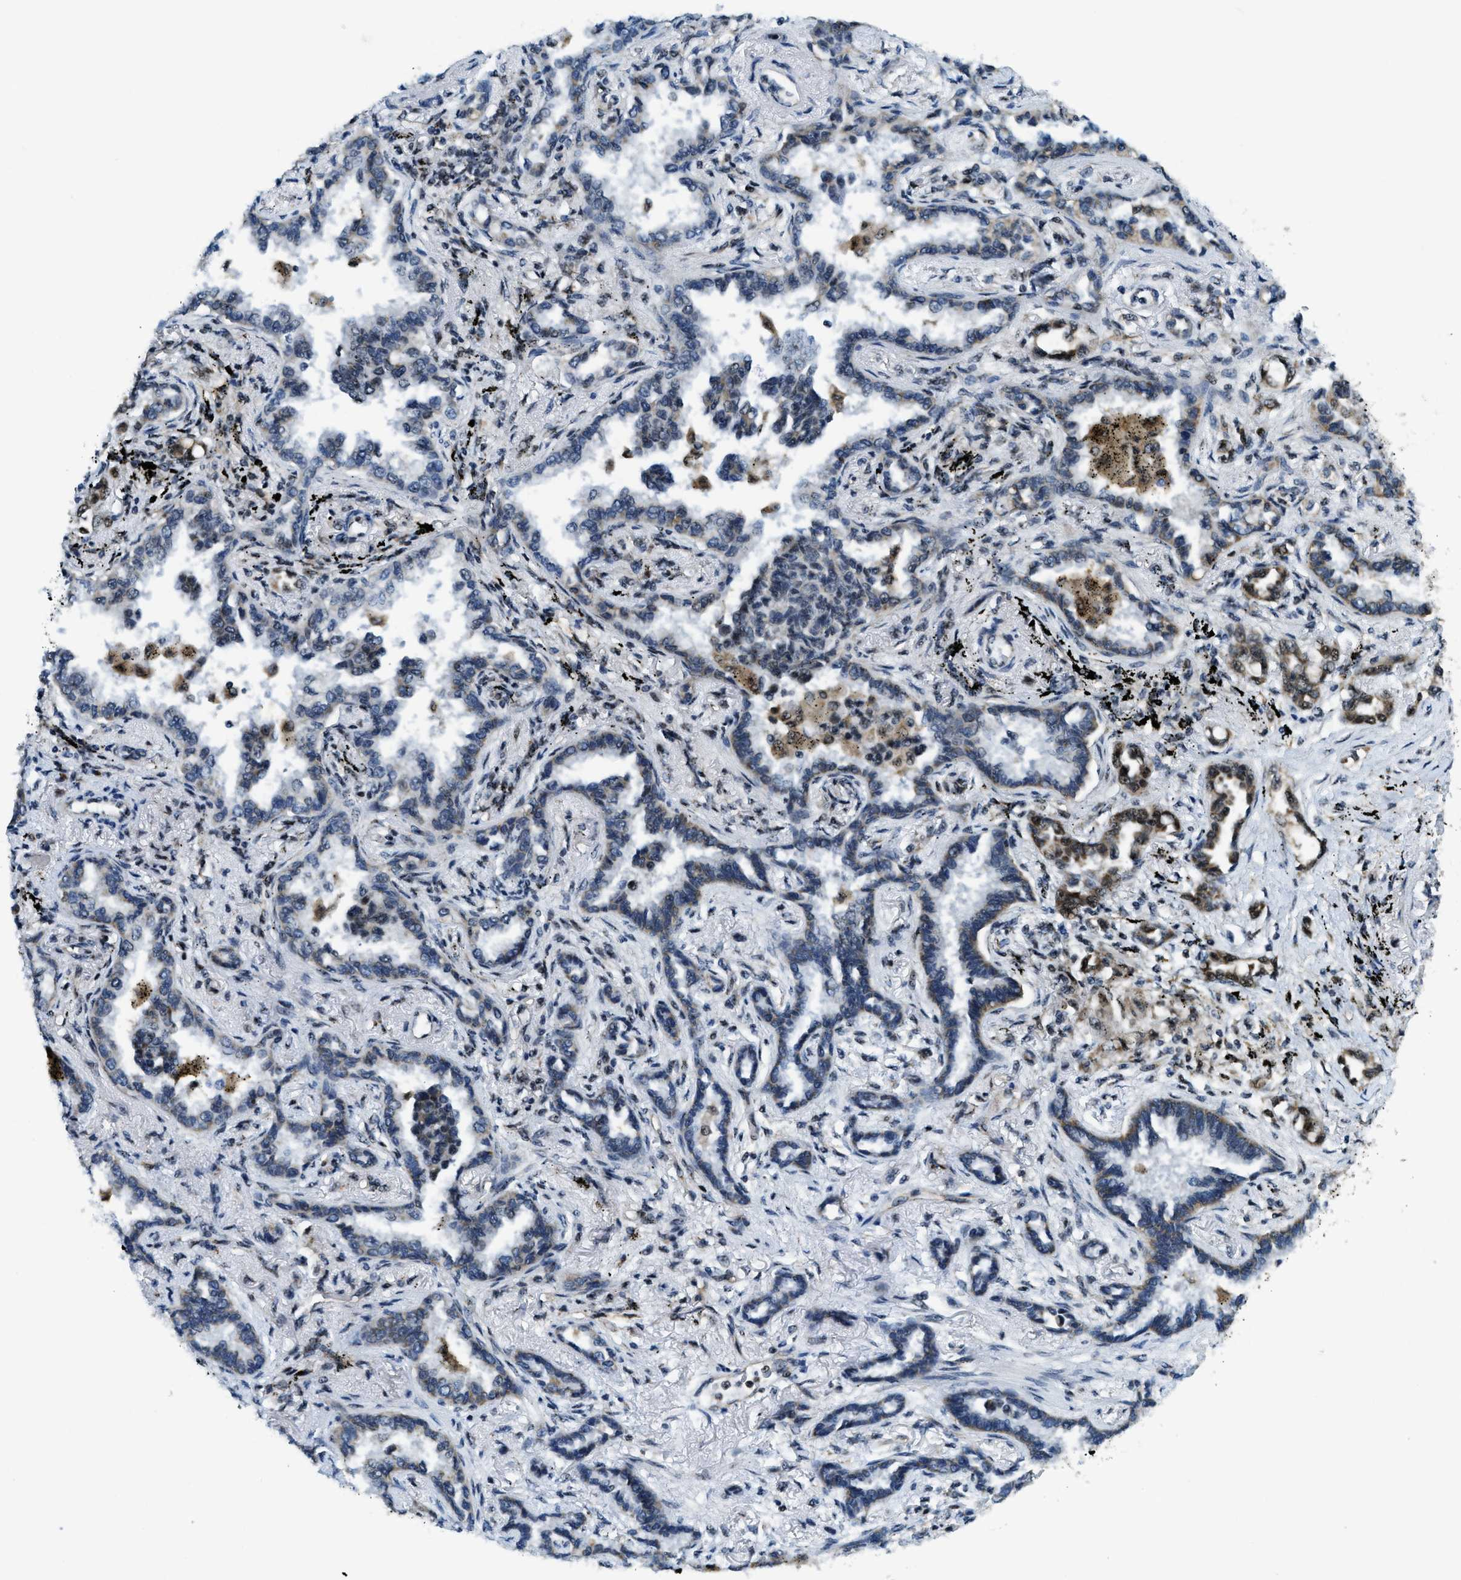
{"staining": {"intensity": "weak", "quantity": "25%-75%", "location": "cytoplasmic/membranous,nuclear"}, "tissue": "lung cancer", "cell_type": "Tumor cells", "image_type": "cancer", "snomed": [{"axis": "morphology", "description": "Normal tissue, NOS"}, {"axis": "morphology", "description": "Adenocarcinoma, NOS"}, {"axis": "topography", "description": "Lung"}], "caption": "Immunohistochemistry (IHC) (DAB (3,3'-diaminobenzidine)) staining of human lung cancer (adenocarcinoma) shows weak cytoplasmic/membranous and nuclear protein staining in approximately 25%-75% of tumor cells. (DAB (3,3'-diaminobenzidine) = brown stain, brightfield microscopy at high magnification).", "gene": "SP100", "patient": {"sex": "male", "age": 59}}